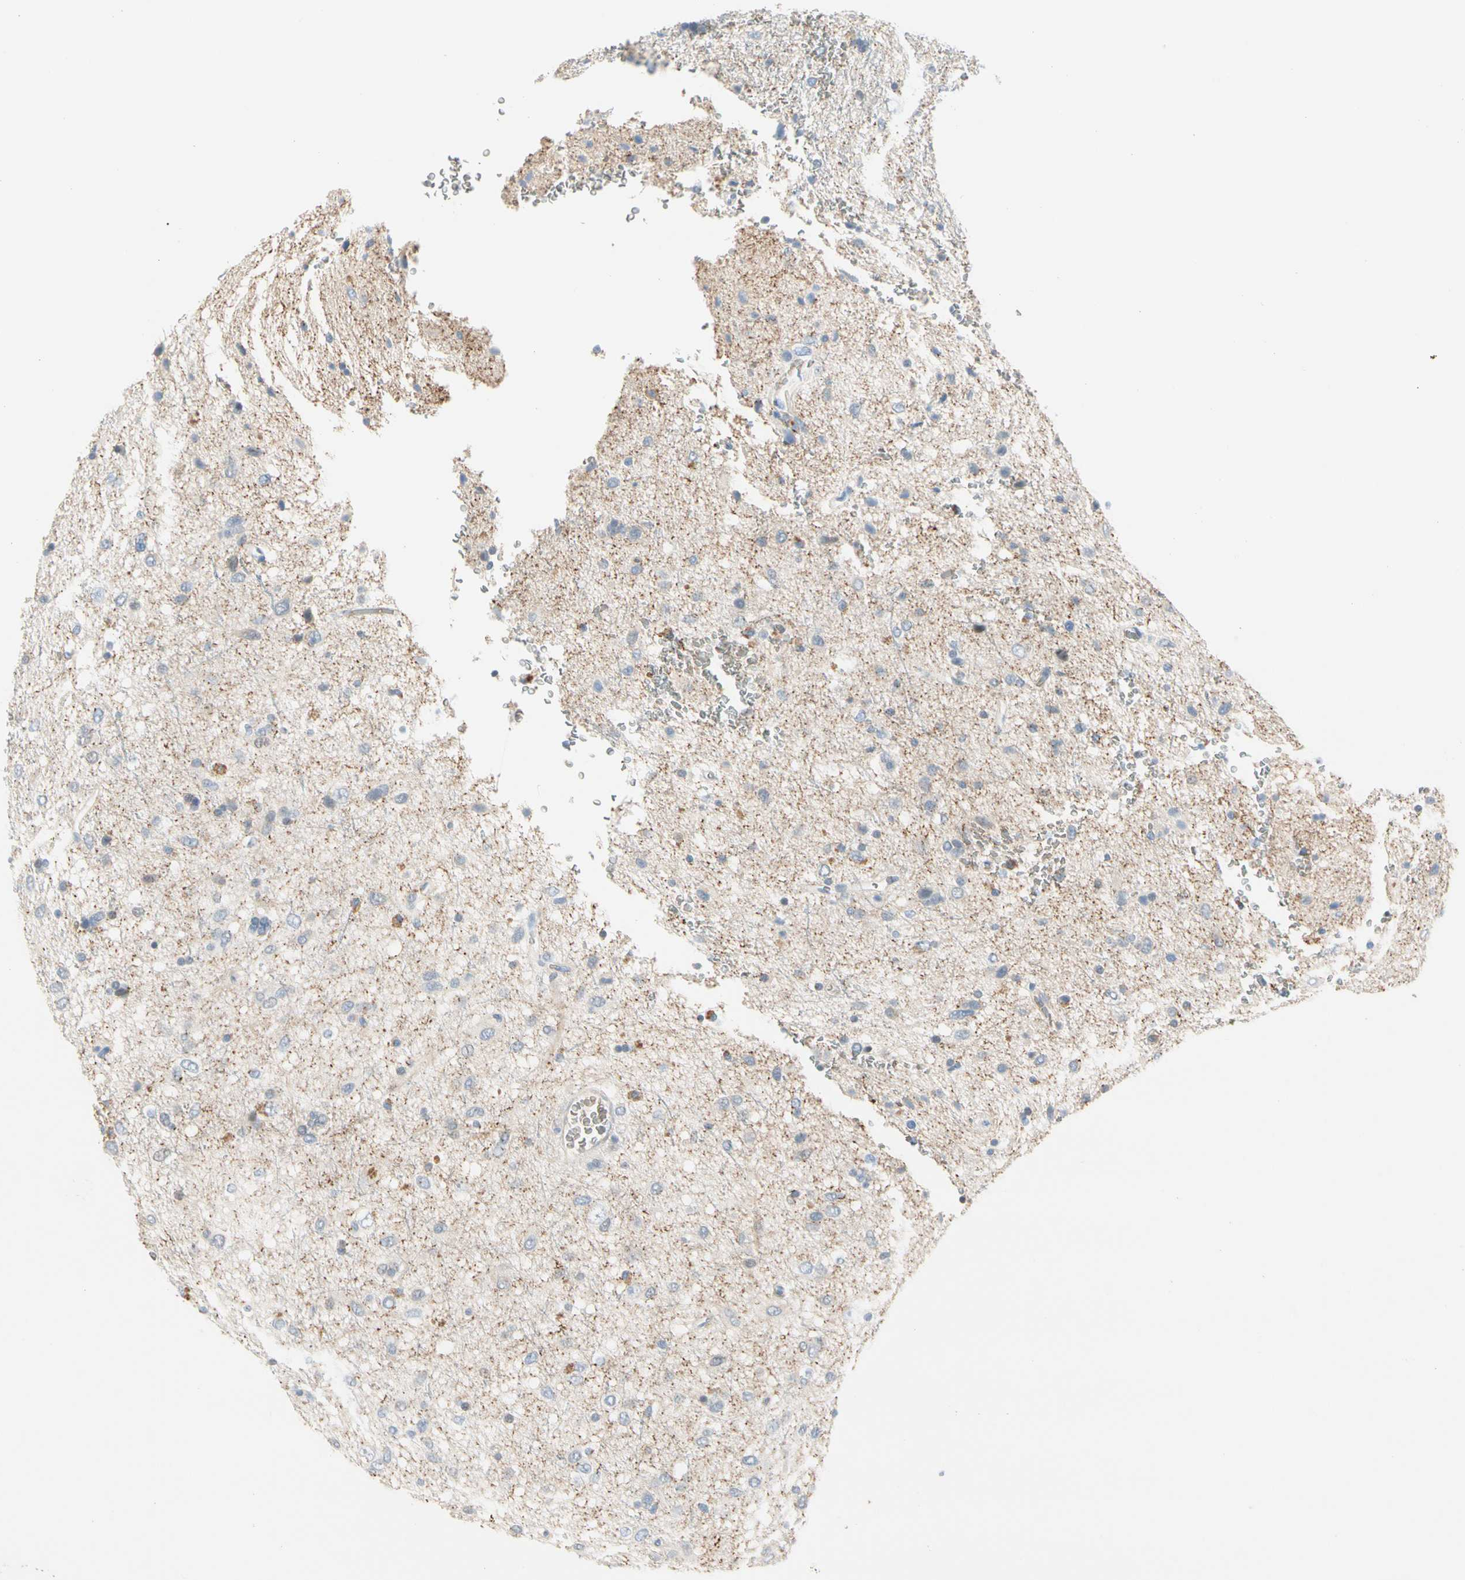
{"staining": {"intensity": "negative", "quantity": "none", "location": "none"}, "tissue": "glioma", "cell_type": "Tumor cells", "image_type": "cancer", "snomed": [{"axis": "morphology", "description": "Glioma, malignant, Low grade"}, {"axis": "topography", "description": "Brain"}], "caption": "This is an immunohistochemistry (IHC) histopathology image of malignant glioma (low-grade). There is no staining in tumor cells.", "gene": "CA1", "patient": {"sex": "male", "age": 77}}